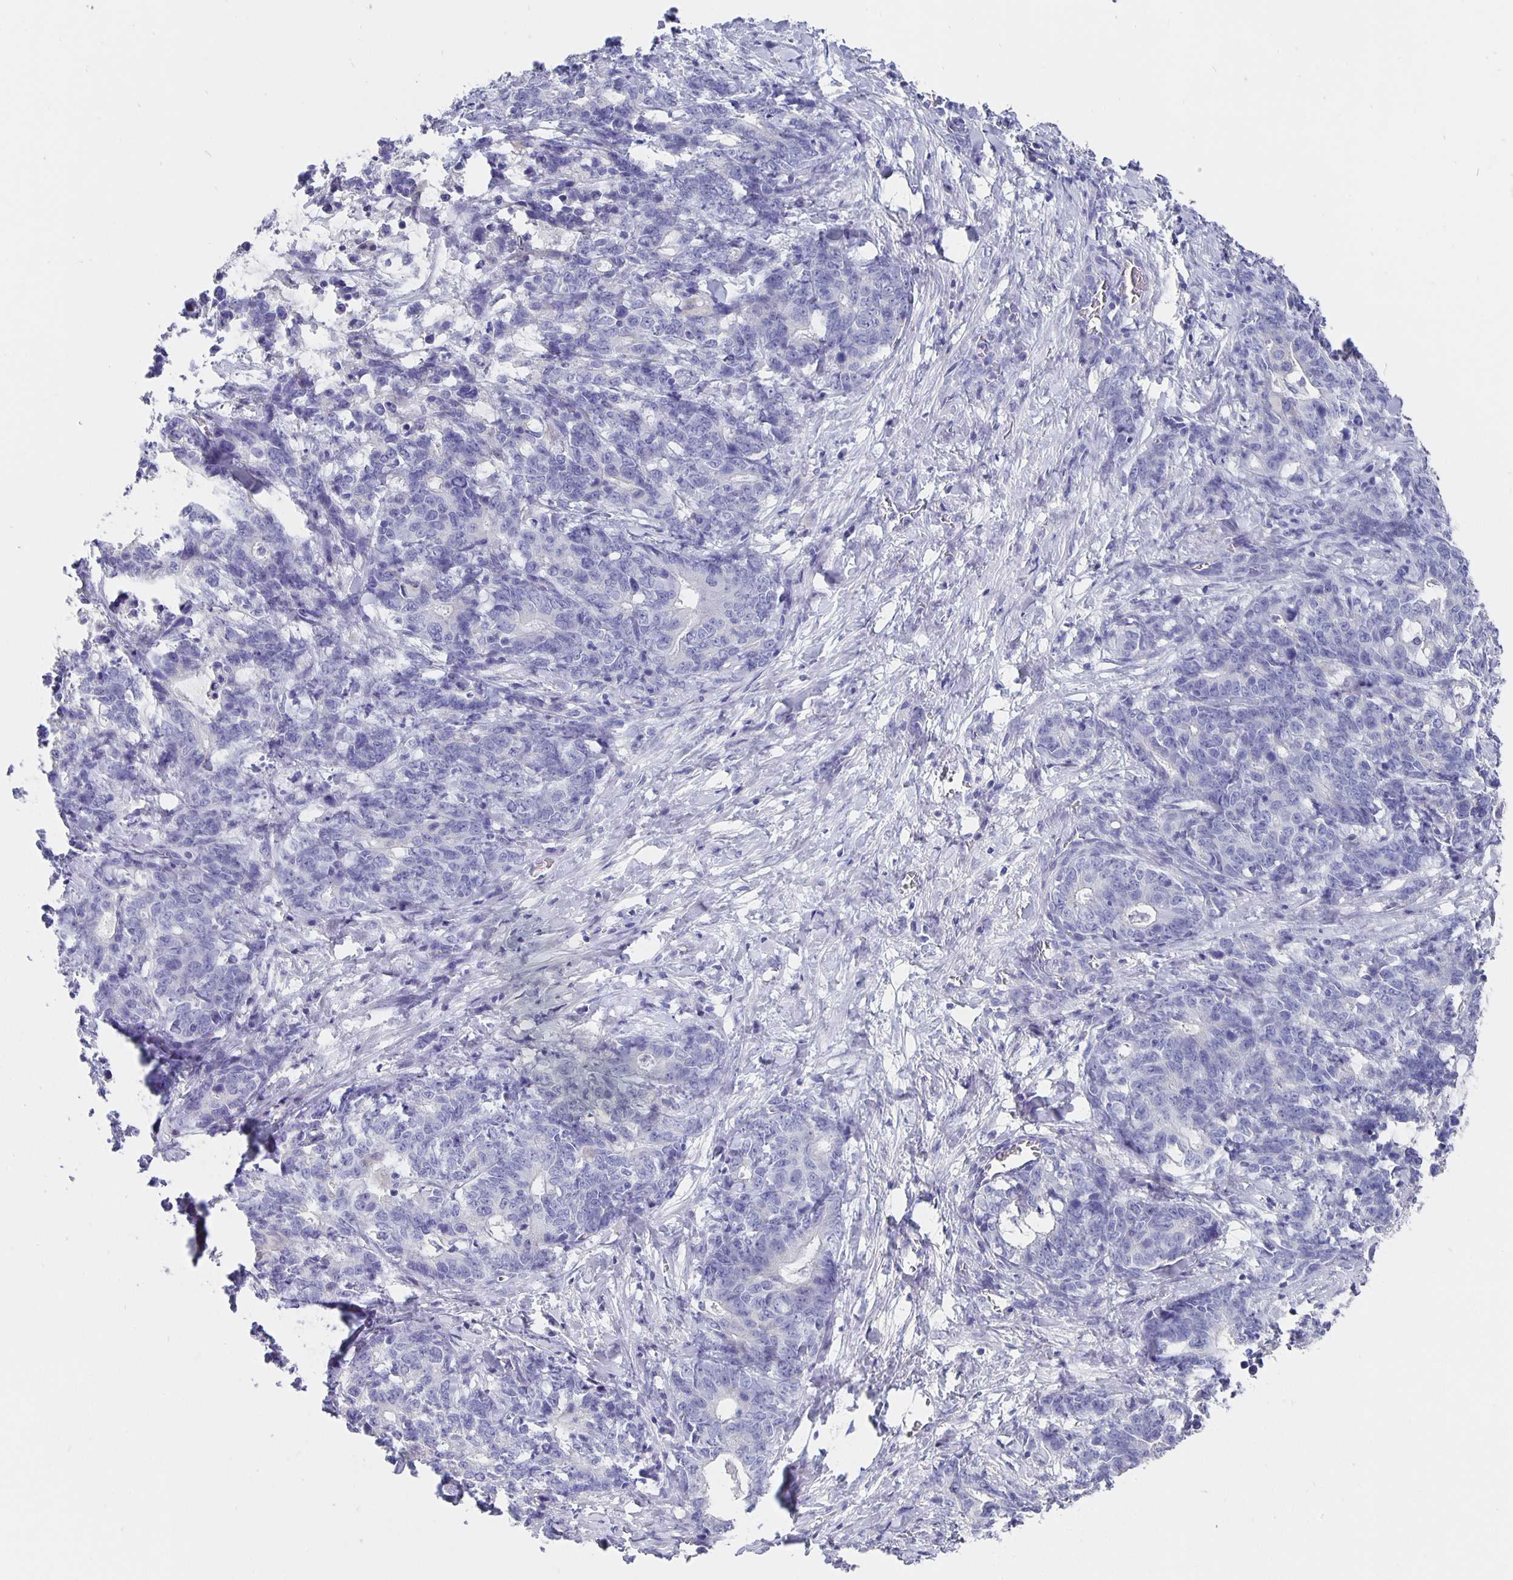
{"staining": {"intensity": "negative", "quantity": "none", "location": "none"}, "tissue": "stomach cancer", "cell_type": "Tumor cells", "image_type": "cancer", "snomed": [{"axis": "morphology", "description": "Normal tissue, NOS"}, {"axis": "morphology", "description": "Adenocarcinoma, NOS"}, {"axis": "topography", "description": "Stomach"}], "caption": "The histopathology image displays no significant expression in tumor cells of adenocarcinoma (stomach).", "gene": "CFAP74", "patient": {"sex": "female", "age": 64}}